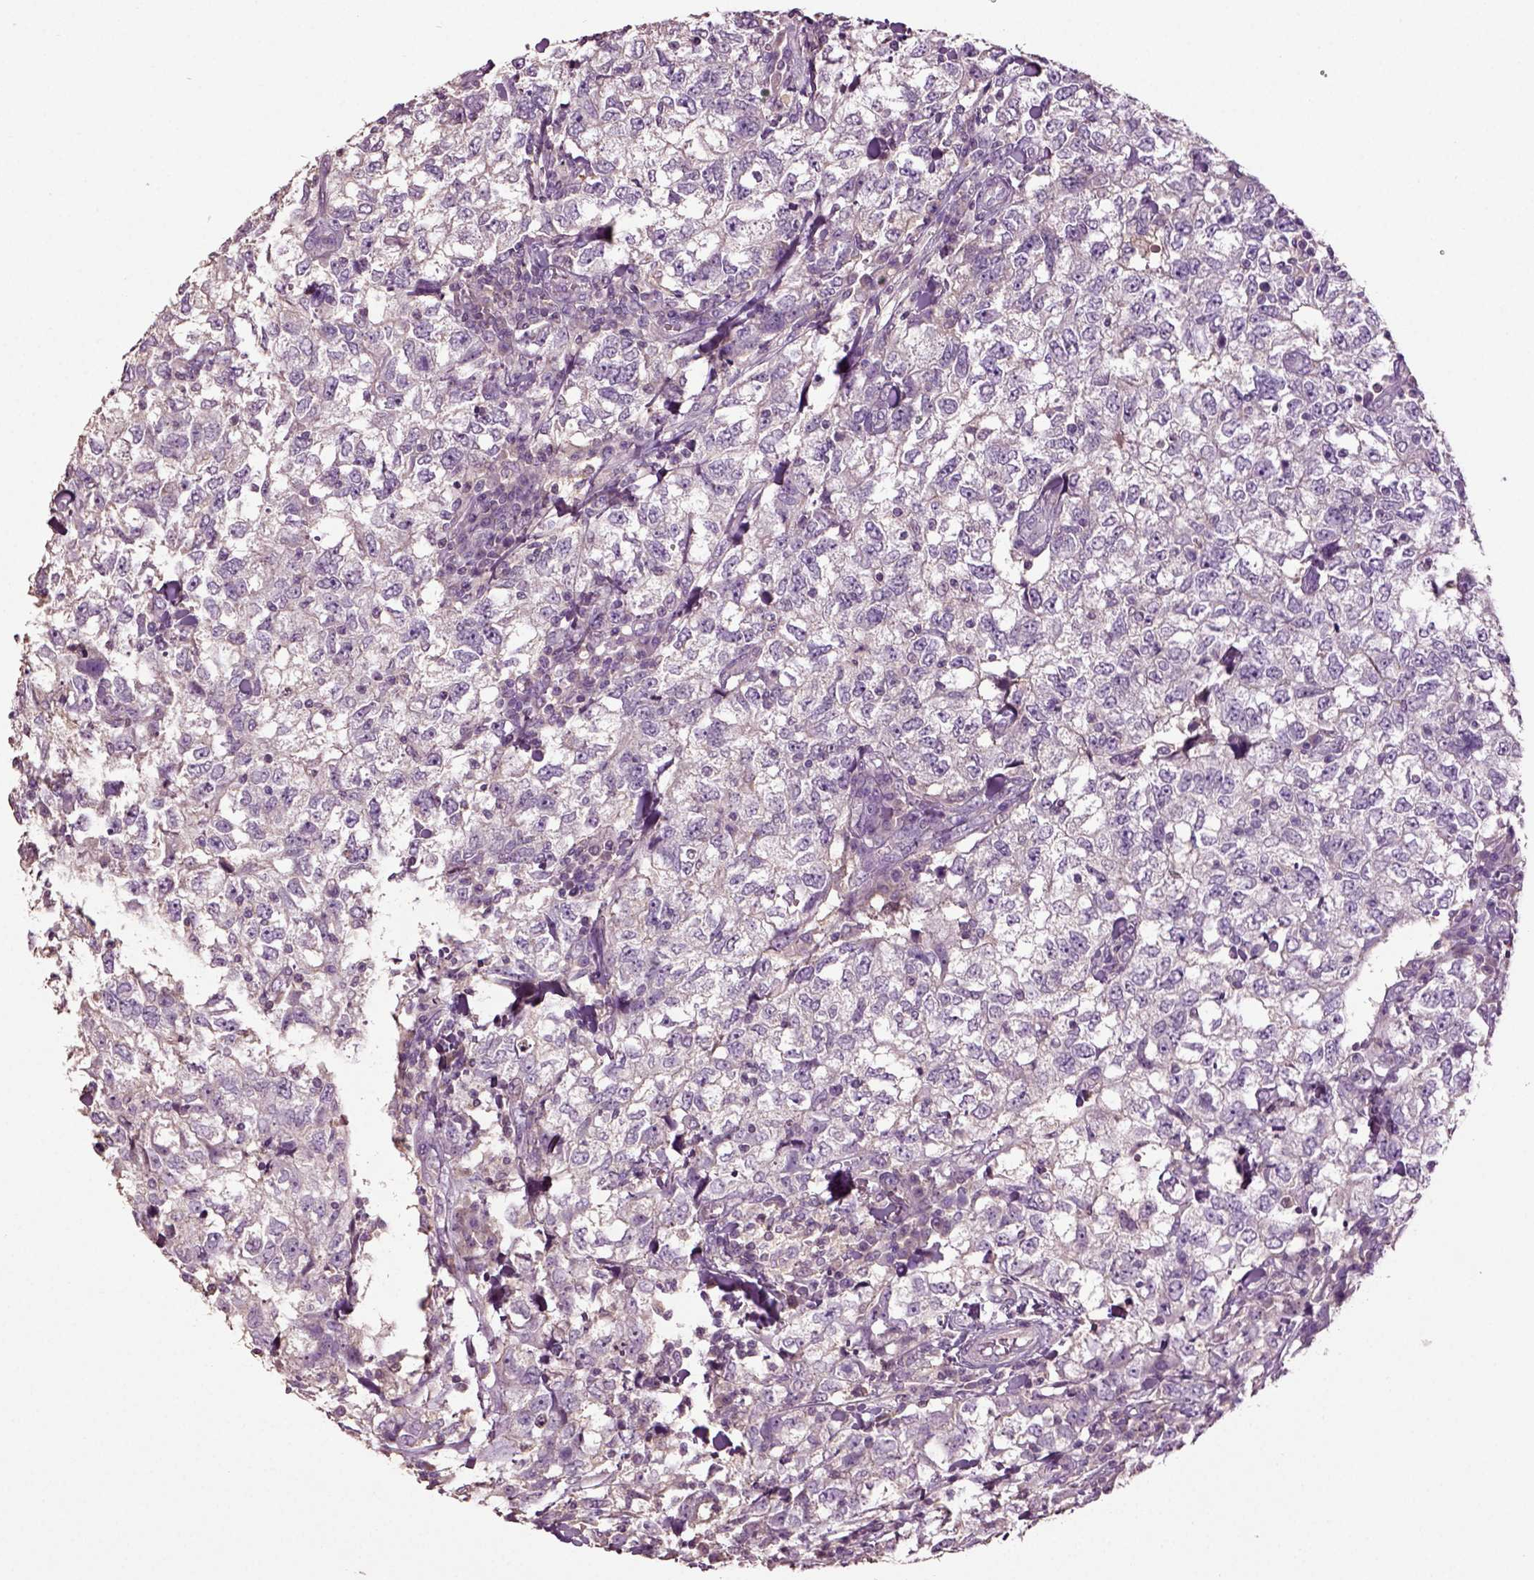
{"staining": {"intensity": "negative", "quantity": "none", "location": "none"}, "tissue": "breast cancer", "cell_type": "Tumor cells", "image_type": "cancer", "snomed": [{"axis": "morphology", "description": "Duct carcinoma"}, {"axis": "topography", "description": "Breast"}], "caption": "Immunohistochemical staining of breast intraductal carcinoma shows no significant staining in tumor cells.", "gene": "DEFB118", "patient": {"sex": "female", "age": 30}}